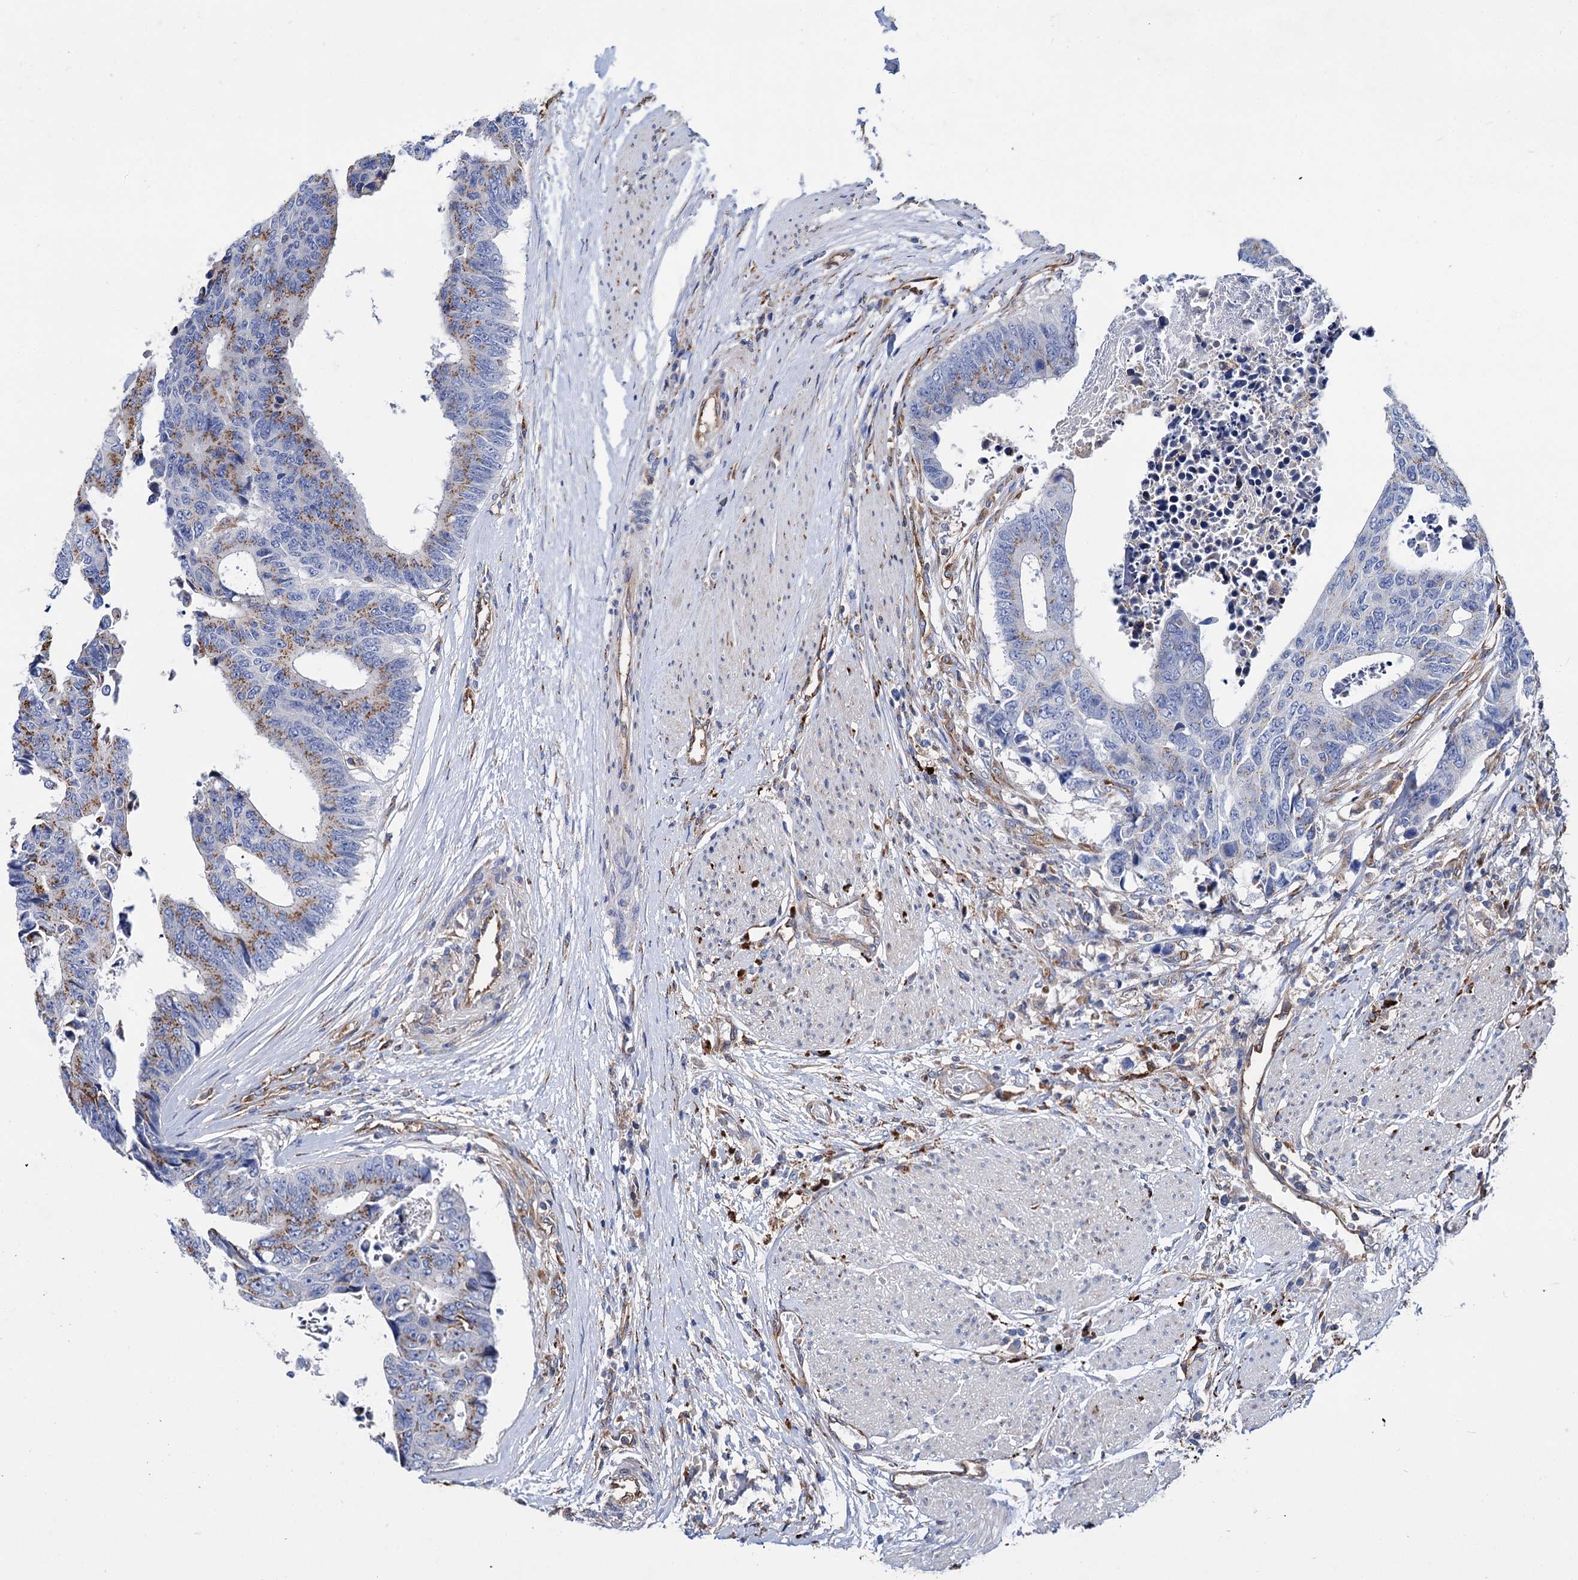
{"staining": {"intensity": "moderate", "quantity": "25%-75%", "location": "cytoplasmic/membranous"}, "tissue": "colorectal cancer", "cell_type": "Tumor cells", "image_type": "cancer", "snomed": [{"axis": "morphology", "description": "Adenocarcinoma, NOS"}, {"axis": "topography", "description": "Rectum"}], "caption": "Brown immunohistochemical staining in colorectal adenocarcinoma displays moderate cytoplasmic/membranous expression in about 25%-75% of tumor cells.", "gene": "SCPEP1", "patient": {"sex": "male", "age": 84}}